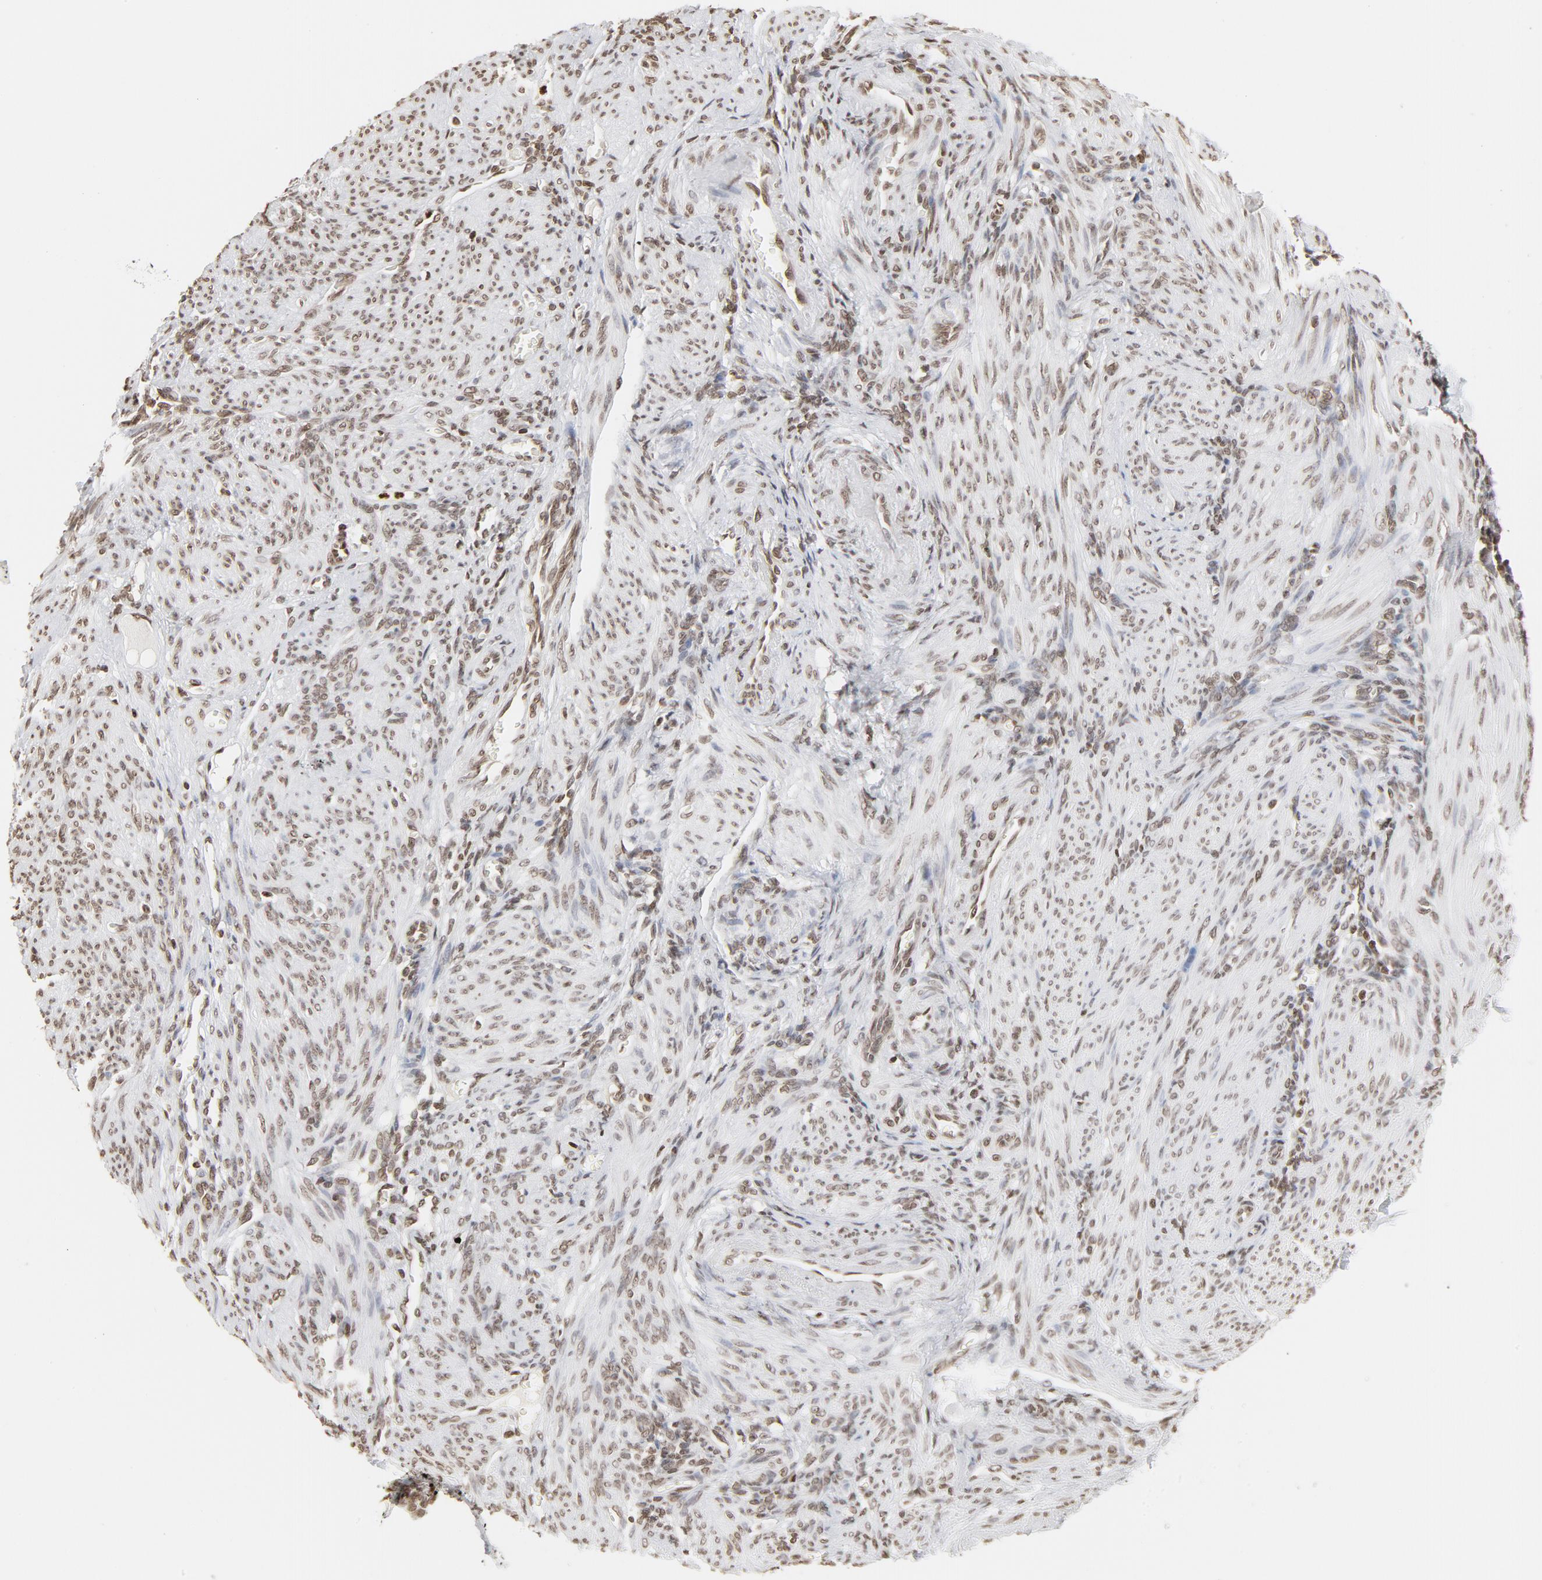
{"staining": {"intensity": "weak", "quantity": ">75%", "location": "nuclear"}, "tissue": "endometrium", "cell_type": "Cells in endometrial stroma", "image_type": "normal", "snomed": [{"axis": "morphology", "description": "Normal tissue, NOS"}, {"axis": "topography", "description": "Endometrium"}], "caption": "High-magnification brightfield microscopy of normal endometrium stained with DAB (brown) and counterstained with hematoxylin (blue). cells in endometrial stroma exhibit weak nuclear expression is appreciated in about>75% of cells.", "gene": "H2AC12", "patient": {"sex": "female", "age": 72}}